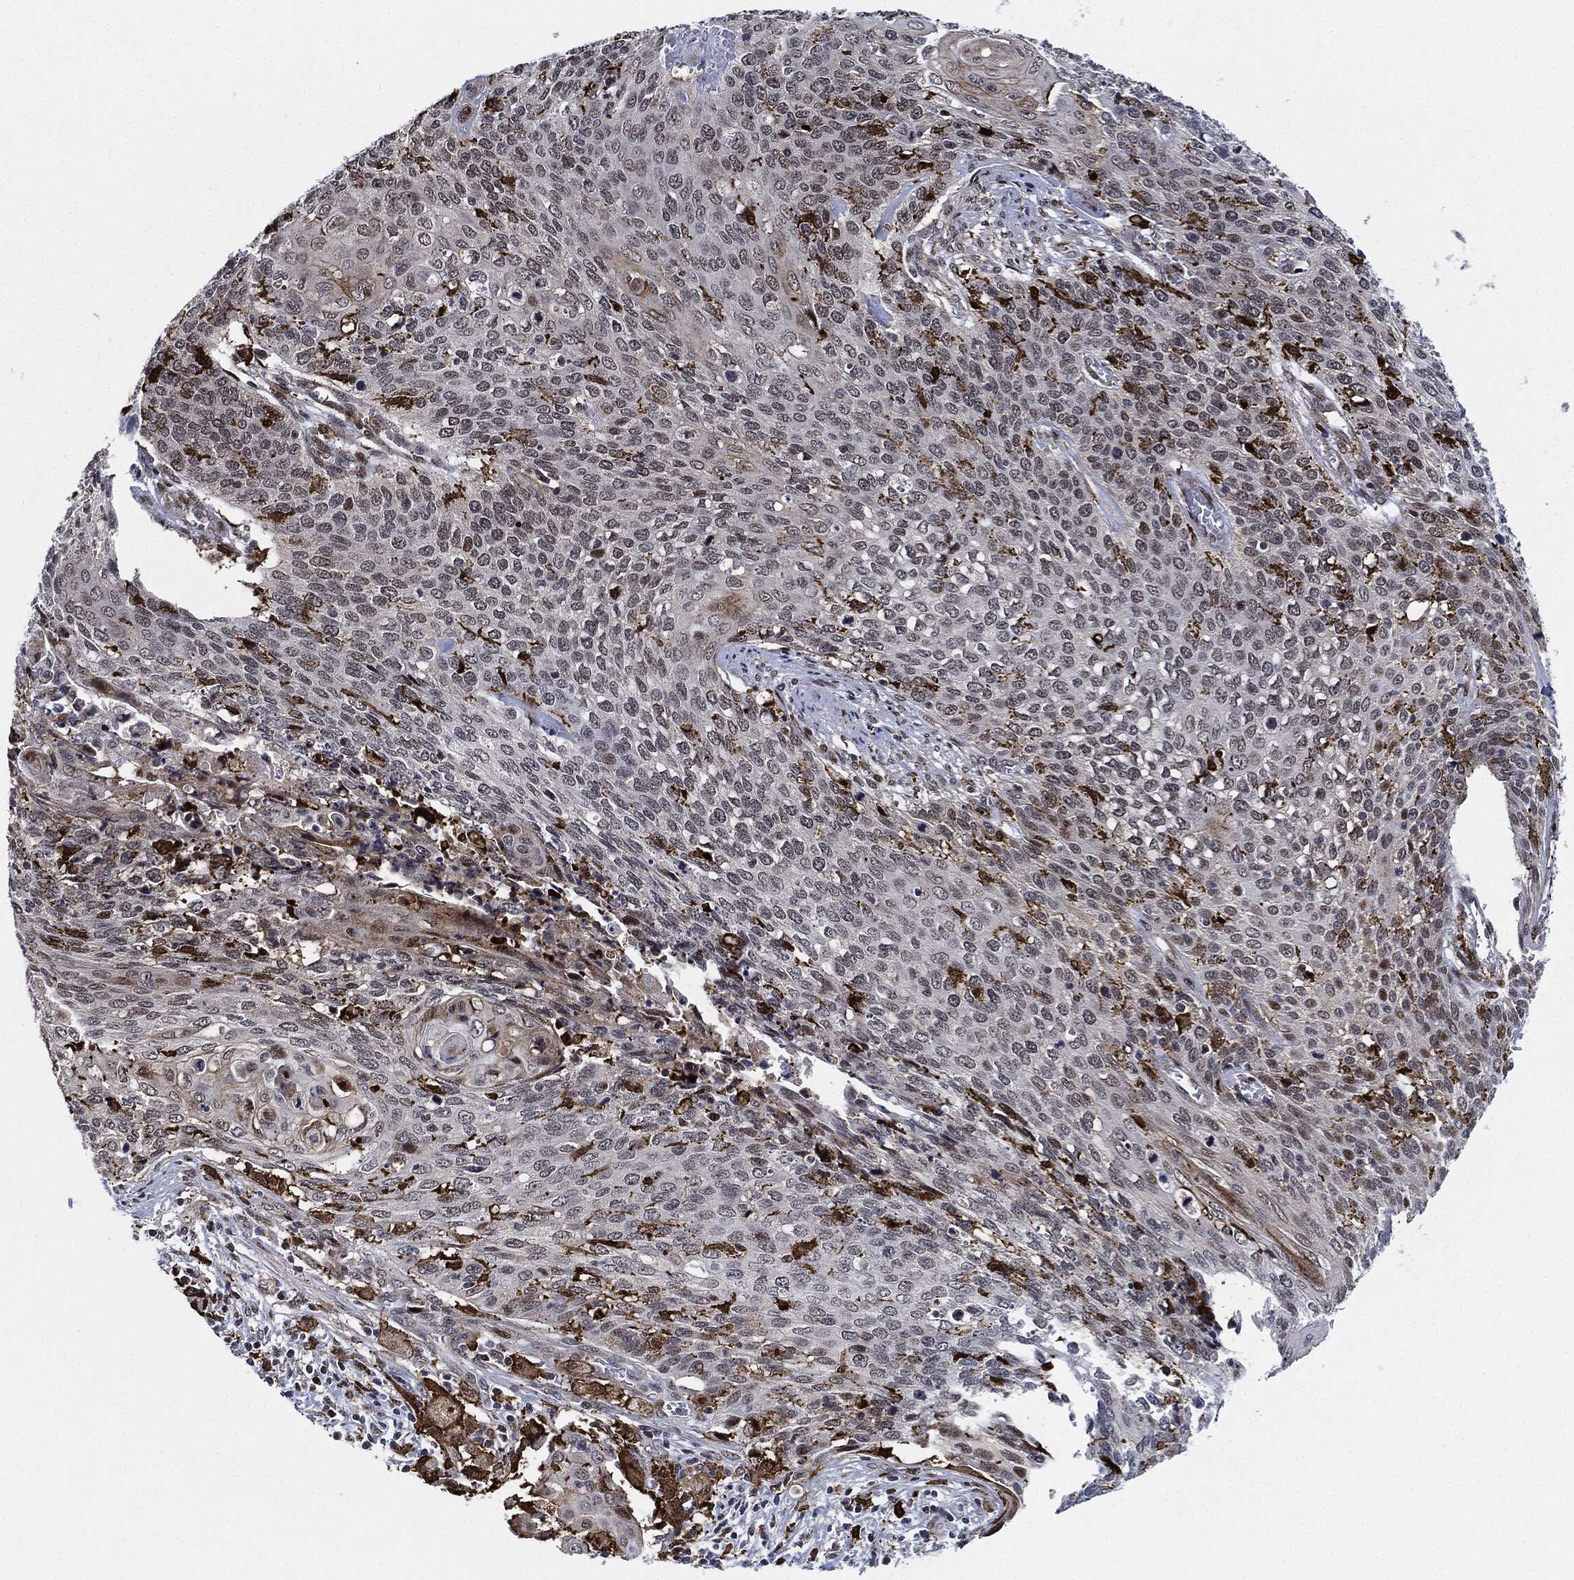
{"staining": {"intensity": "negative", "quantity": "none", "location": "none"}, "tissue": "cervical cancer", "cell_type": "Tumor cells", "image_type": "cancer", "snomed": [{"axis": "morphology", "description": "Squamous cell carcinoma, NOS"}, {"axis": "topography", "description": "Cervix"}], "caption": "Tumor cells show no significant protein positivity in cervical cancer (squamous cell carcinoma).", "gene": "NANOS3", "patient": {"sex": "female", "age": 39}}